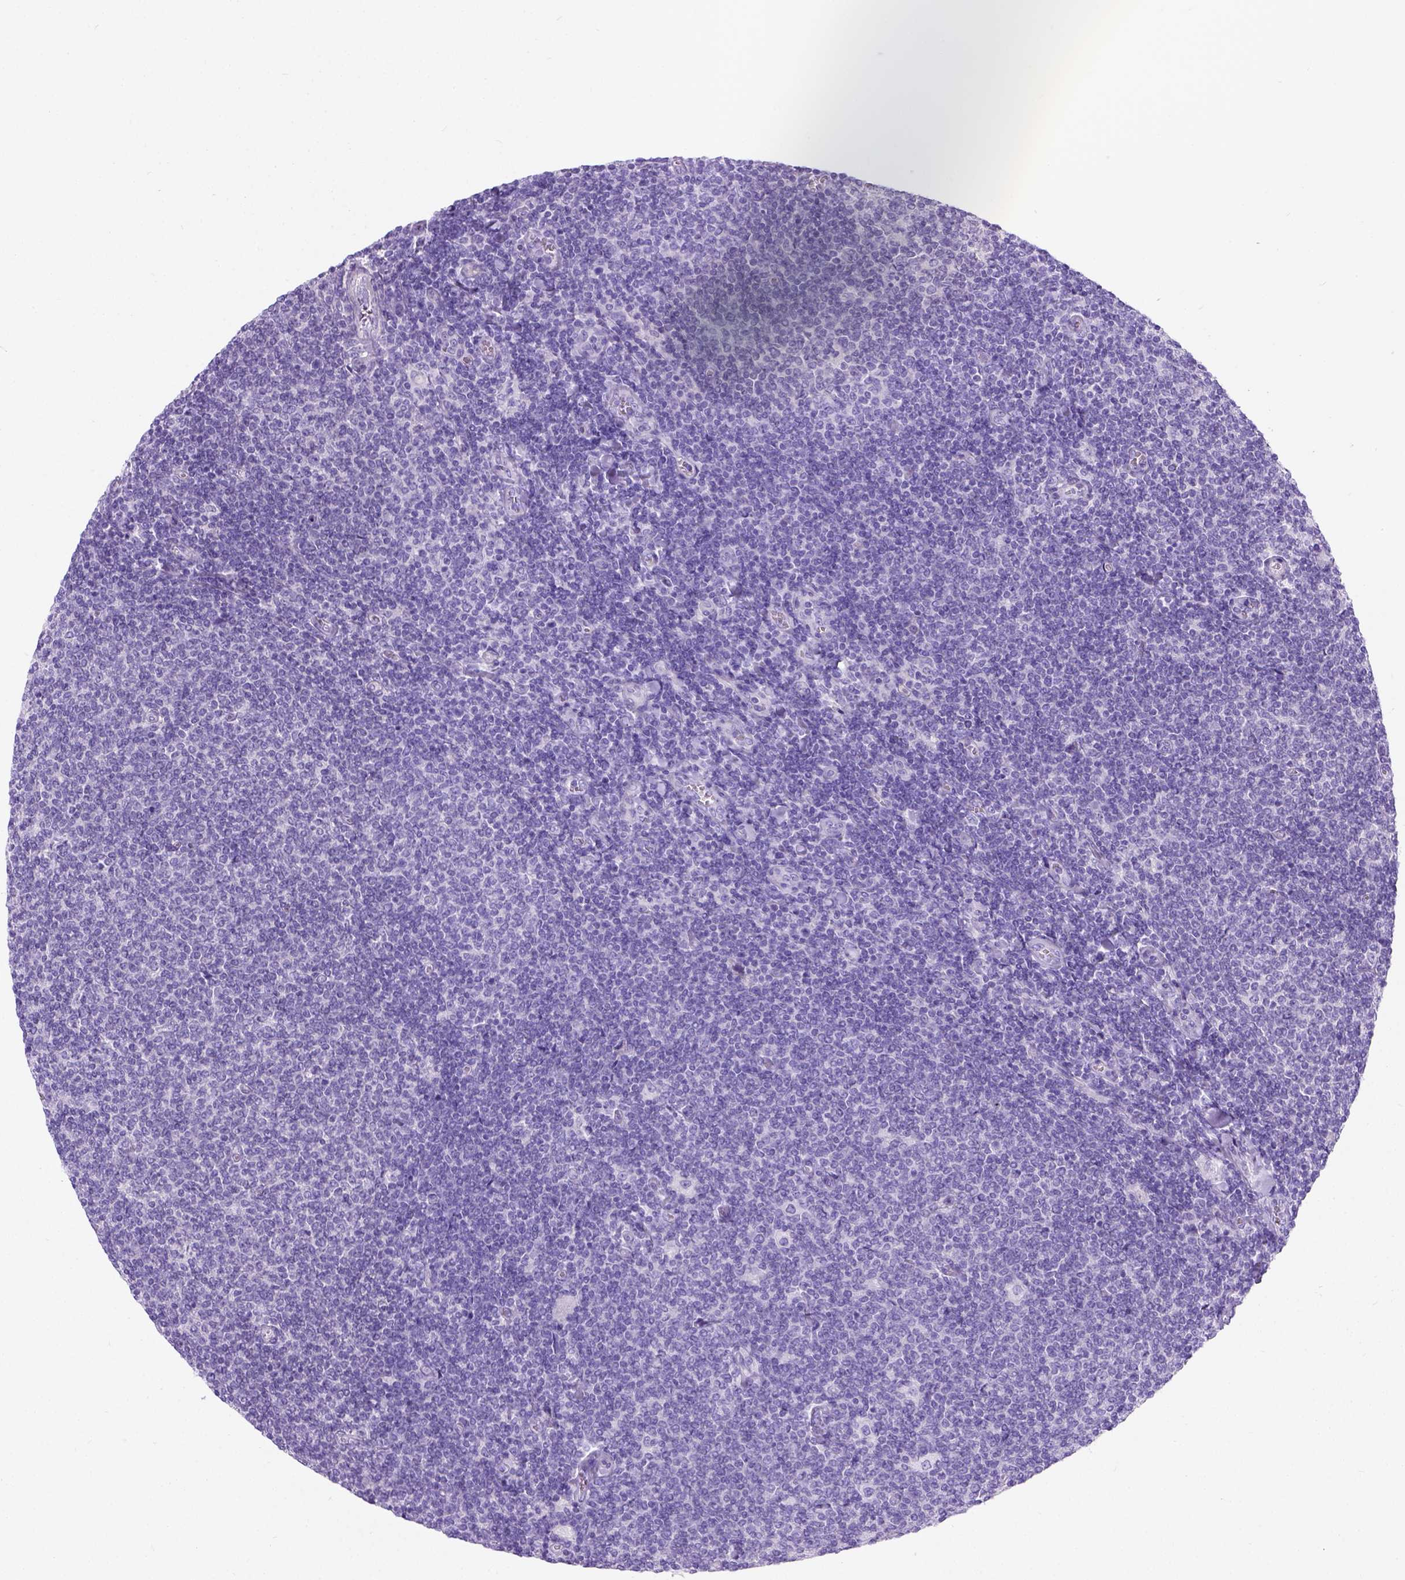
{"staining": {"intensity": "negative", "quantity": "none", "location": "none"}, "tissue": "lymphoma", "cell_type": "Tumor cells", "image_type": "cancer", "snomed": [{"axis": "morphology", "description": "Malignant lymphoma, non-Hodgkin's type, Low grade"}, {"axis": "topography", "description": "Lymph node"}], "caption": "Malignant lymphoma, non-Hodgkin's type (low-grade) was stained to show a protein in brown. There is no significant expression in tumor cells.", "gene": "C7orf57", "patient": {"sex": "male", "age": 52}}